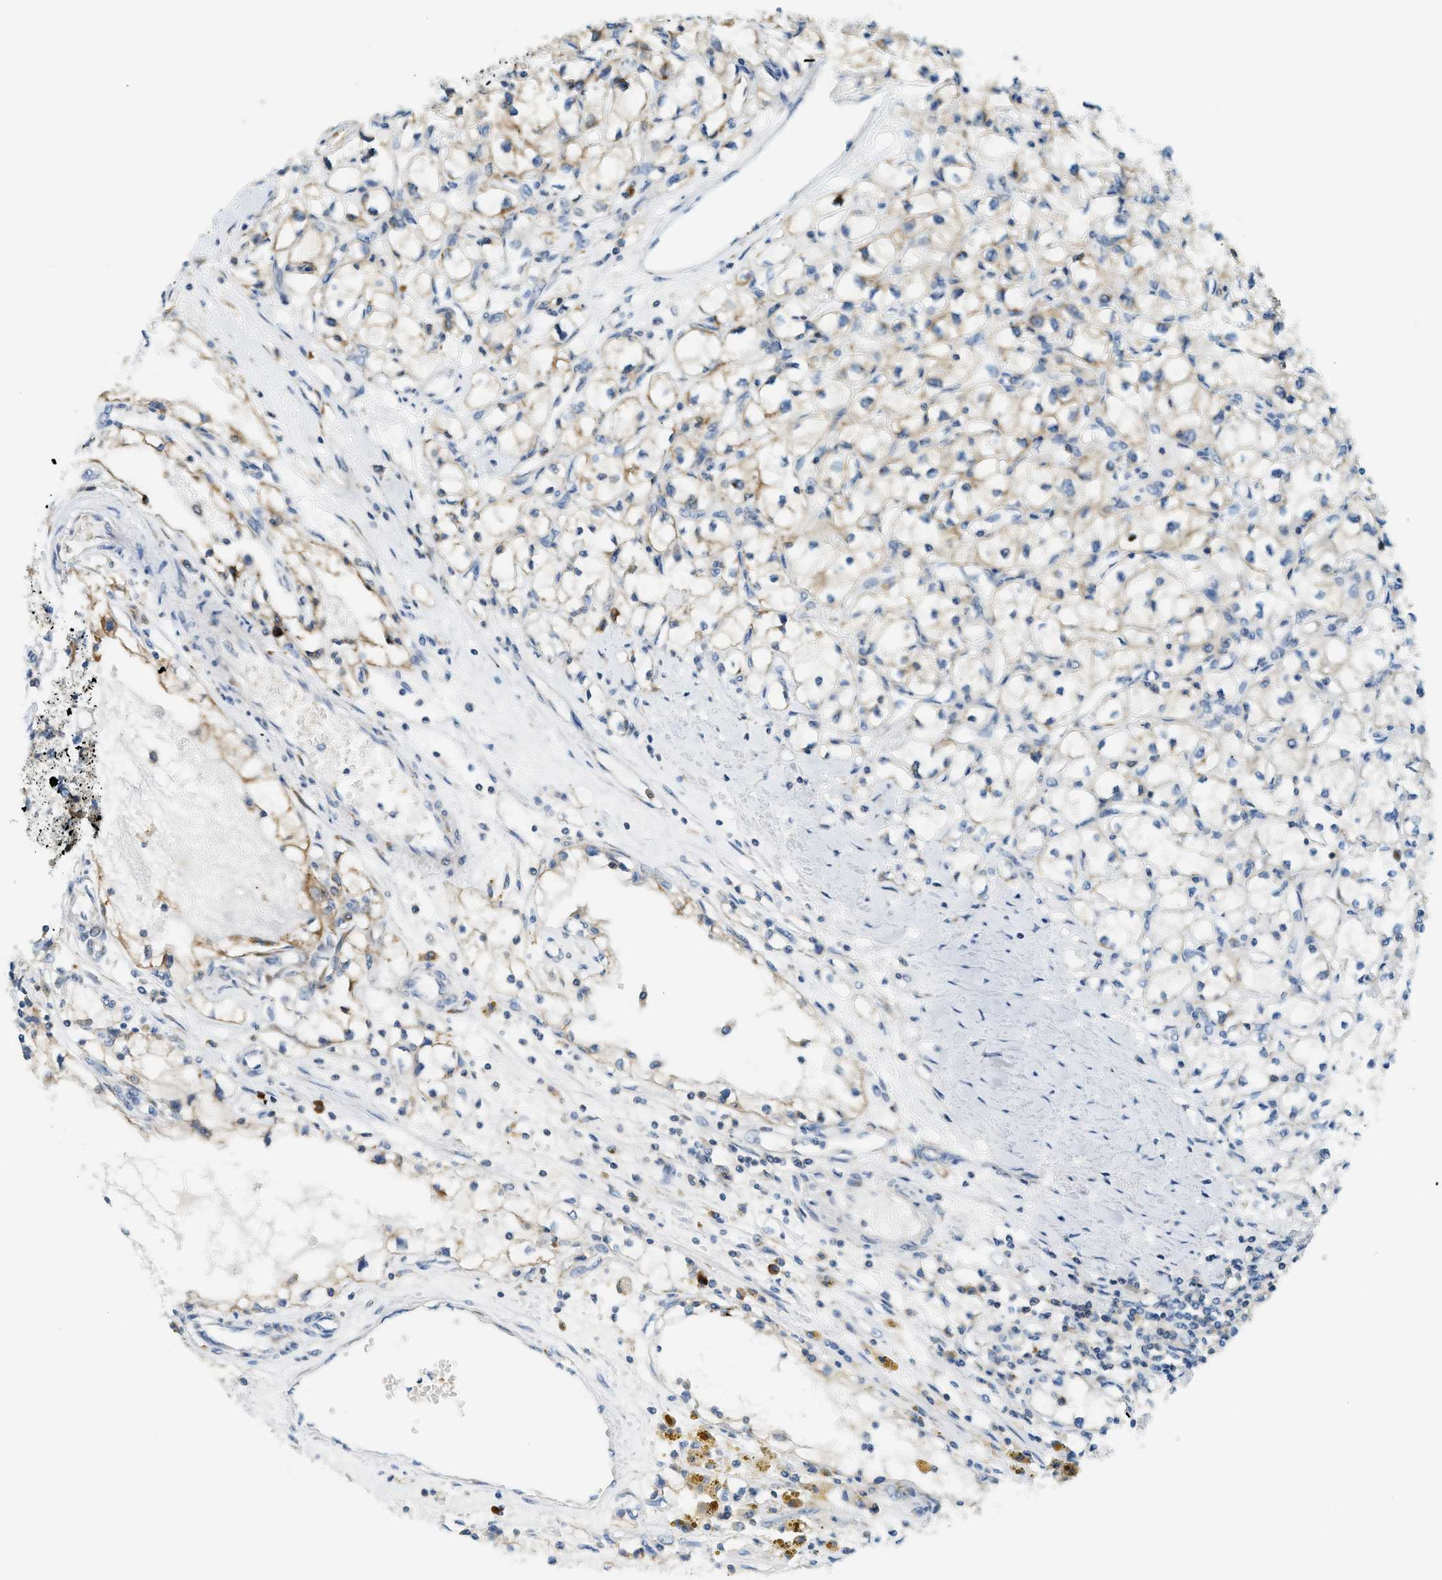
{"staining": {"intensity": "moderate", "quantity": "25%-75%", "location": "cytoplasmic/membranous"}, "tissue": "renal cancer", "cell_type": "Tumor cells", "image_type": "cancer", "snomed": [{"axis": "morphology", "description": "Adenocarcinoma, NOS"}, {"axis": "topography", "description": "Kidney"}], "caption": "Tumor cells reveal medium levels of moderate cytoplasmic/membranous positivity in approximately 25%-75% of cells in human renal cancer. The protein is stained brown, and the nuclei are stained in blue (DAB IHC with brightfield microscopy, high magnification).", "gene": "SEMA4D", "patient": {"sex": "male", "age": 56}}